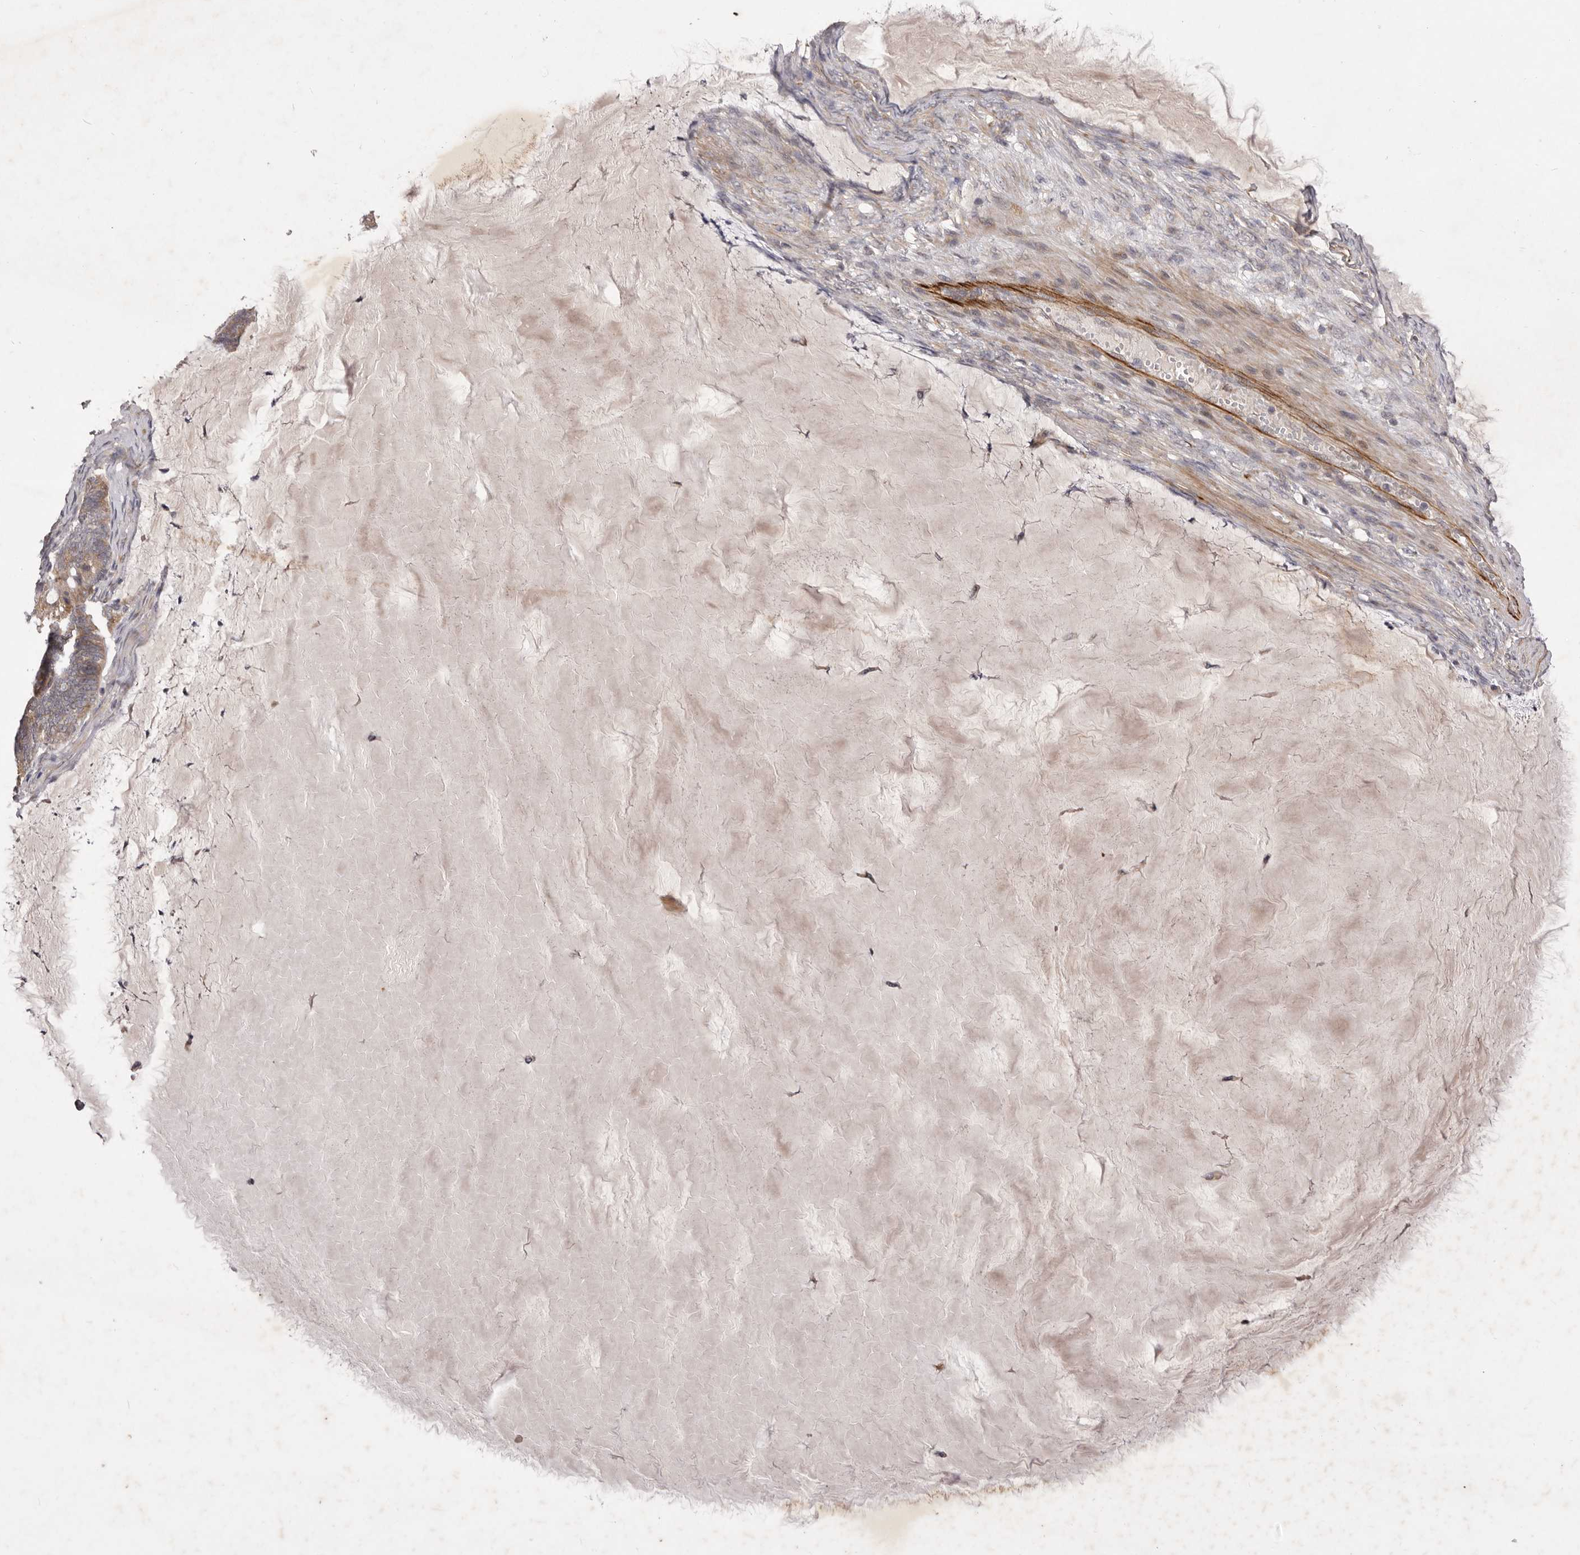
{"staining": {"intensity": "weak", "quantity": ">75%", "location": "cytoplasmic/membranous"}, "tissue": "ovarian cancer", "cell_type": "Tumor cells", "image_type": "cancer", "snomed": [{"axis": "morphology", "description": "Cystadenocarcinoma, mucinous, NOS"}, {"axis": "topography", "description": "Ovary"}], "caption": "Protein staining demonstrates weak cytoplasmic/membranous positivity in approximately >75% of tumor cells in ovarian cancer (mucinous cystadenocarcinoma).", "gene": "PNRC1", "patient": {"sex": "female", "age": 61}}